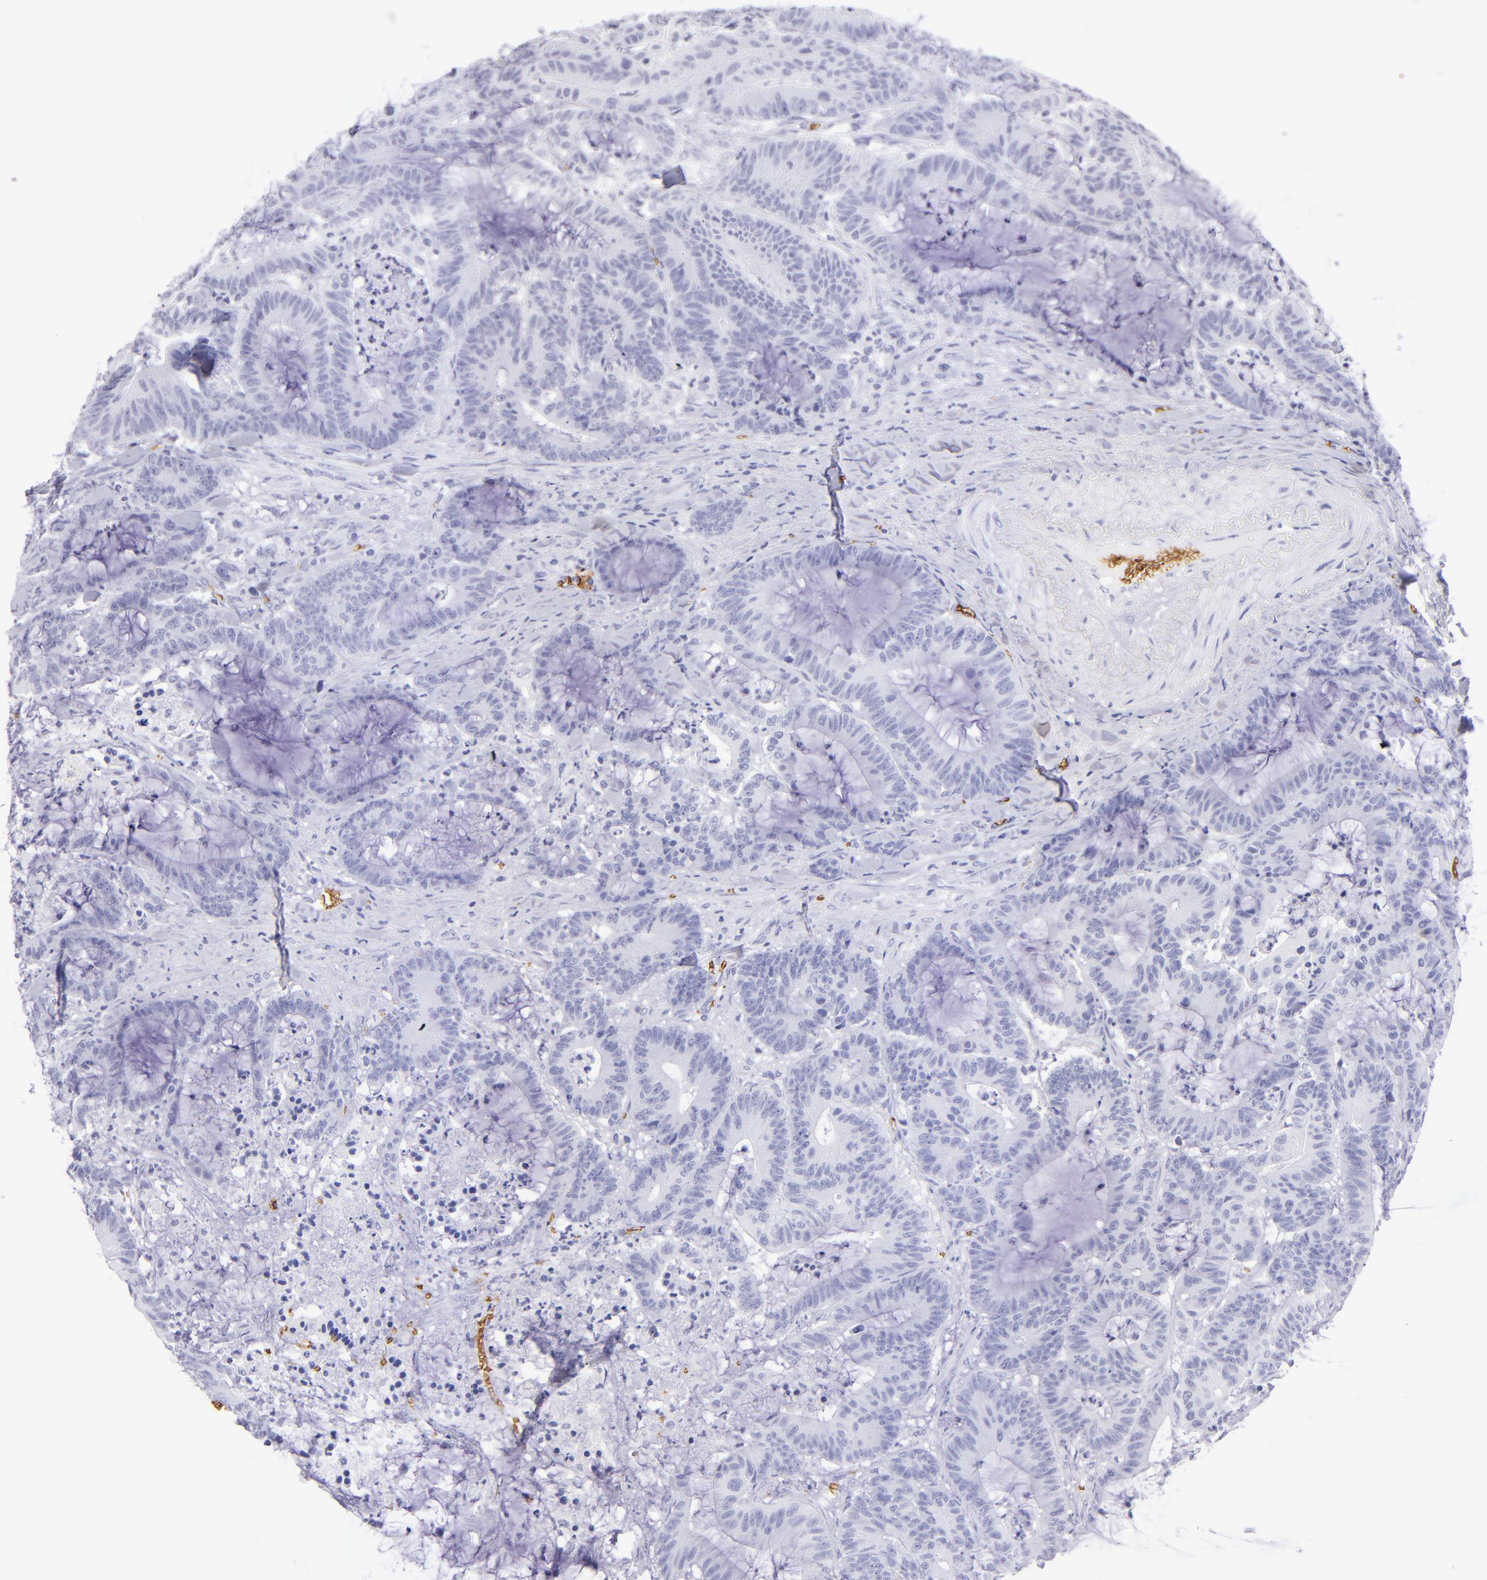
{"staining": {"intensity": "negative", "quantity": "none", "location": "none"}, "tissue": "colorectal cancer", "cell_type": "Tumor cells", "image_type": "cancer", "snomed": [{"axis": "morphology", "description": "Adenocarcinoma, NOS"}, {"axis": "topography", "description": "Colon"}], "caption": "This histopathology image is of colorectal cancer stained with IHC to label a protein in brown with the nuclei are counter-stained blue. There is no expression in tumor cells.", "gene": "GYPA", "patient": {"sex": "female", "age": 84}}